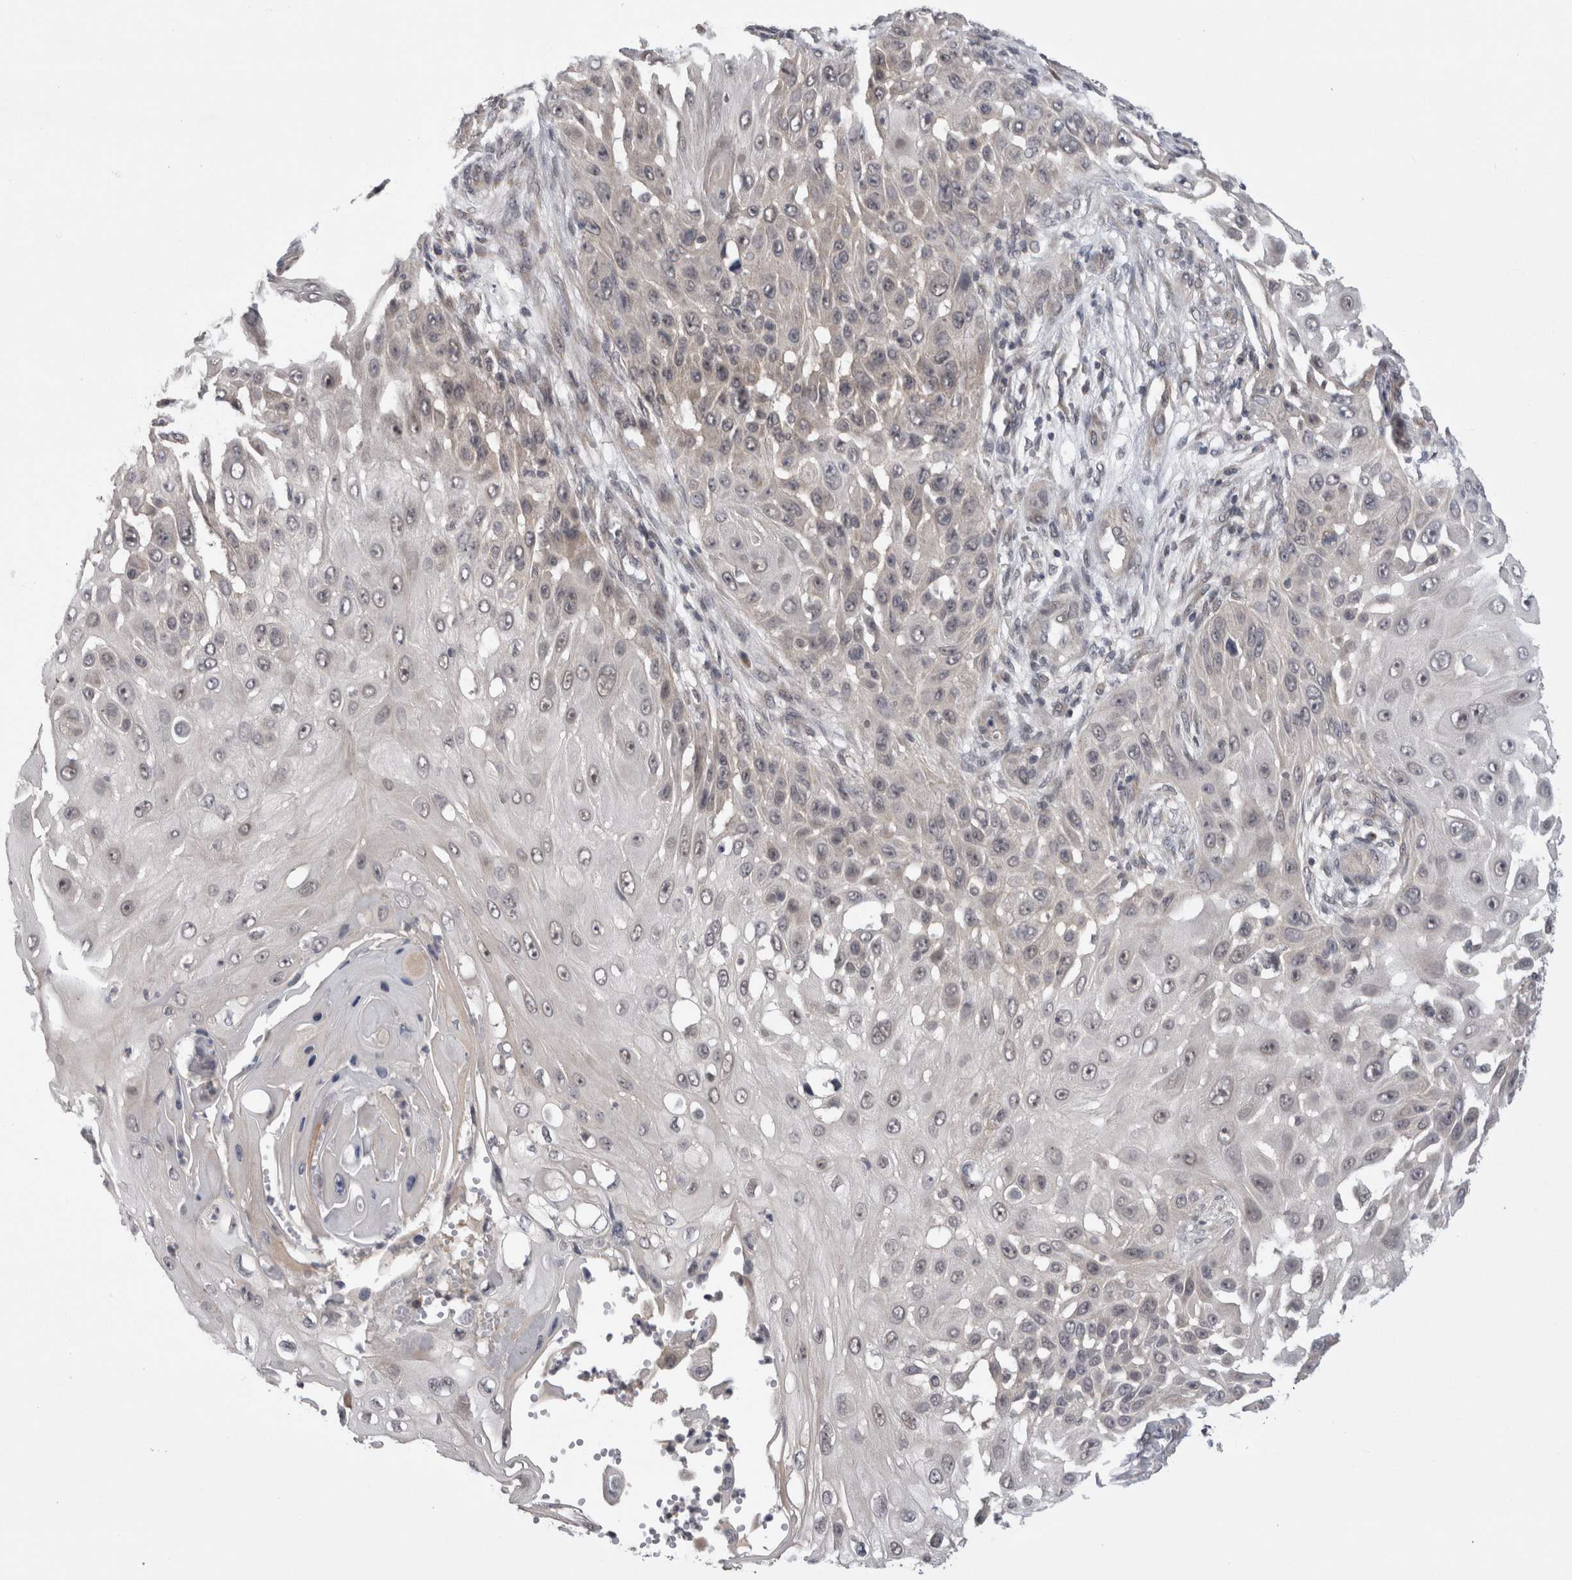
{"staining": {"intensity": "weak", "quantity": "<25%", "location": "nuclear"}, "tissue": "skin cancer", "cell_type": "Tumor cells", "image_type": "cancer", "snomed": [{"axis": "morphology", "description": "Squamous cell carcinoma, NOS"}, {"axis": "topography", "description": "Skin"}], "caption": "Histopathology image shows no protein staining in tumor cells of skin cancer tissue.", "gene": "ZNF341", "patient": {"sex": "female", "age": 44}}